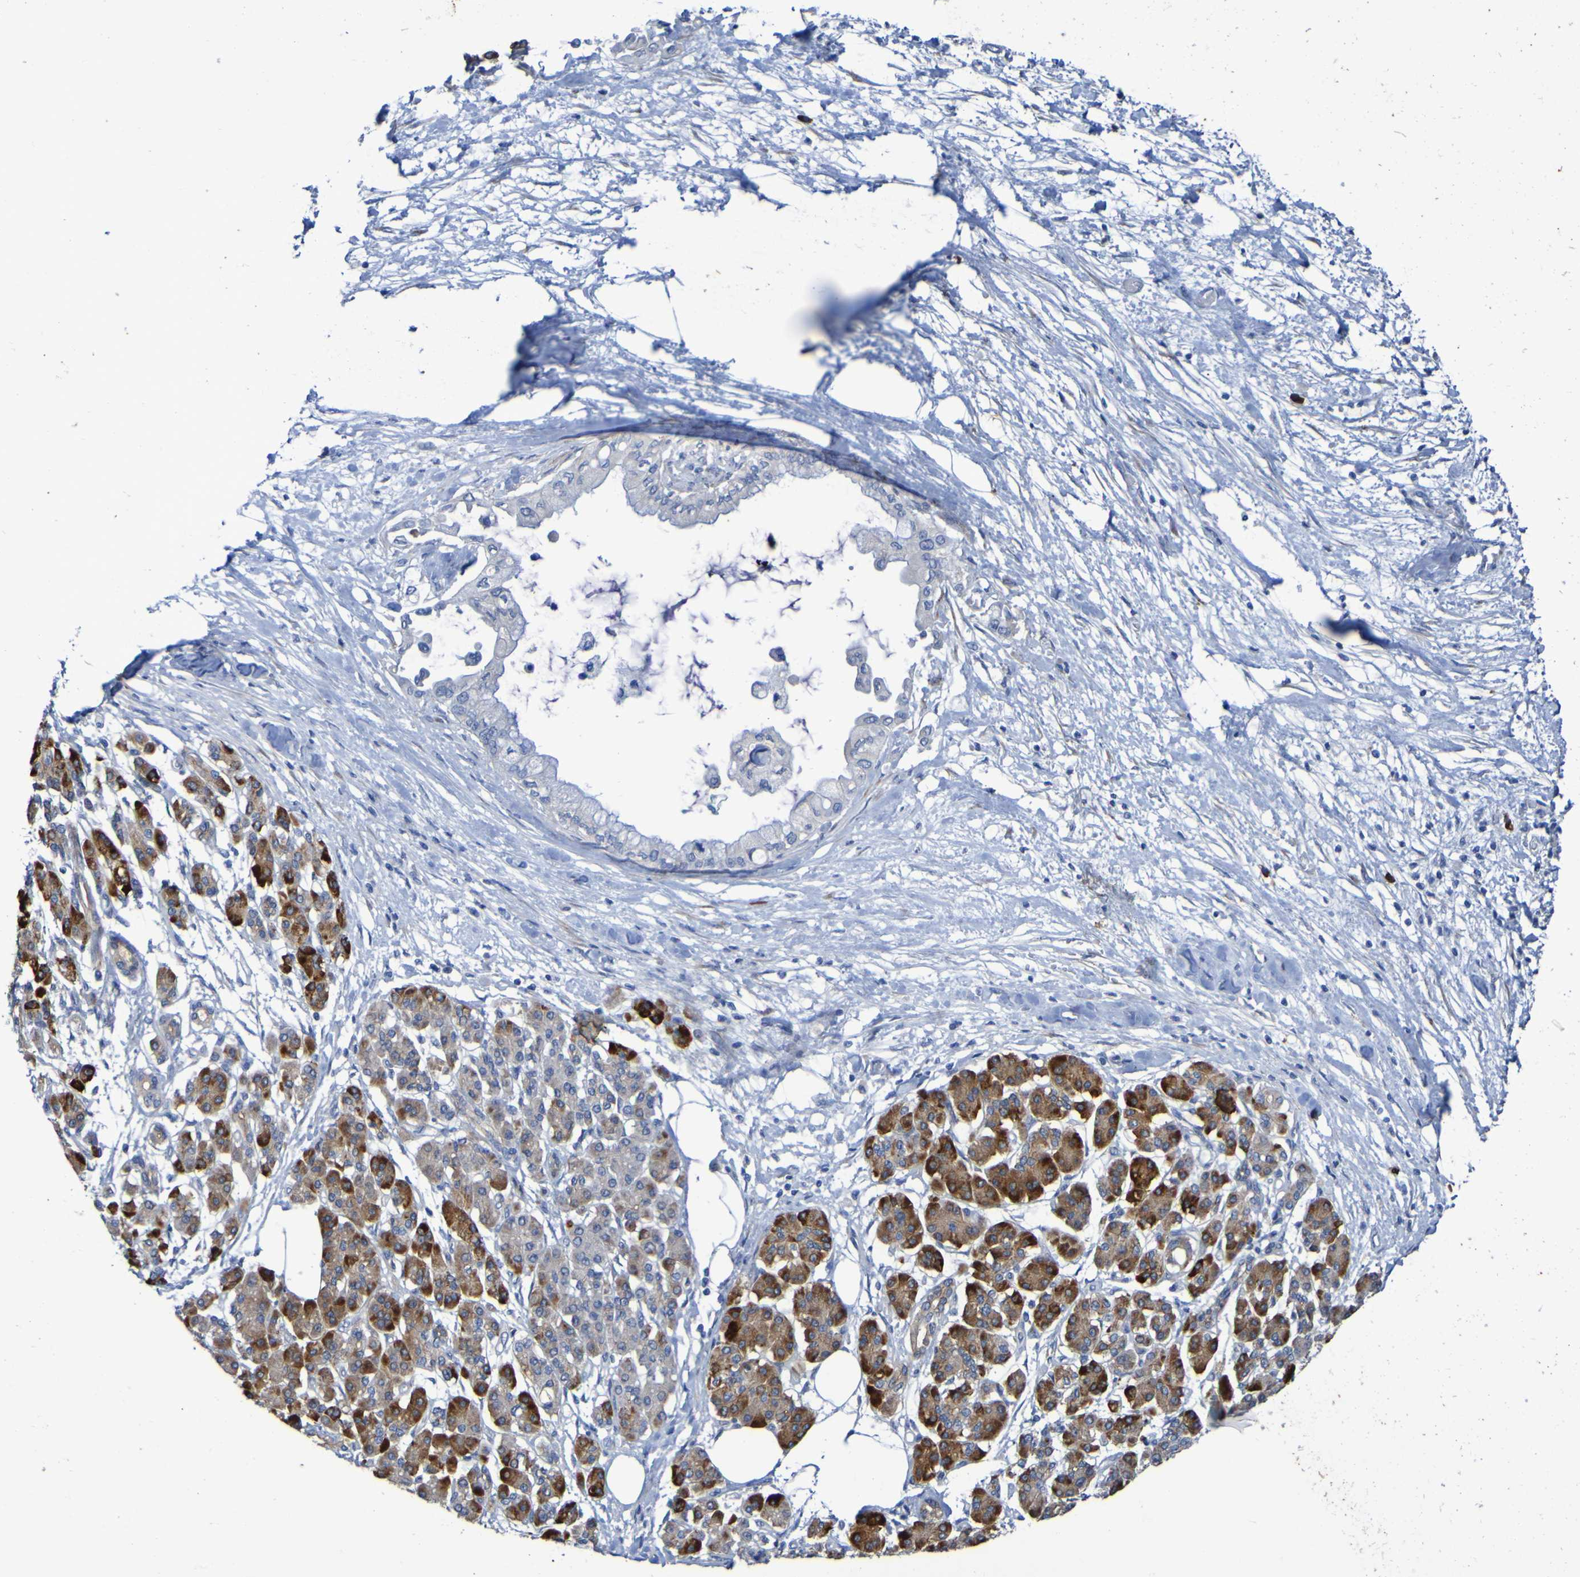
{"staining": {"intensity": "negative", "quantity": "none", "location": "none"}, "tissue": "pancreatic cancer", "cell_type": "Tumor cells", "image_type": "cancer", "snomed": [{"axis": "morphology", "description": "Adenocarcinoma, NOS"}, {"axis": "morphology", "description": "Adenocarcinoma, metastatic, NOS"}, {"axis": "topography", "description": "Lymph node"}, {"axis": "topography", "description": "Pancreas"}, {"axis": "topography", "description": "Duodenum"}], "caption": "Pancreatic adenocarcinoma stained for a protein using IHC shows no staining tumor cells.", "gene": "C11orf24", "patient": {"sex": "female", "age": 64}}